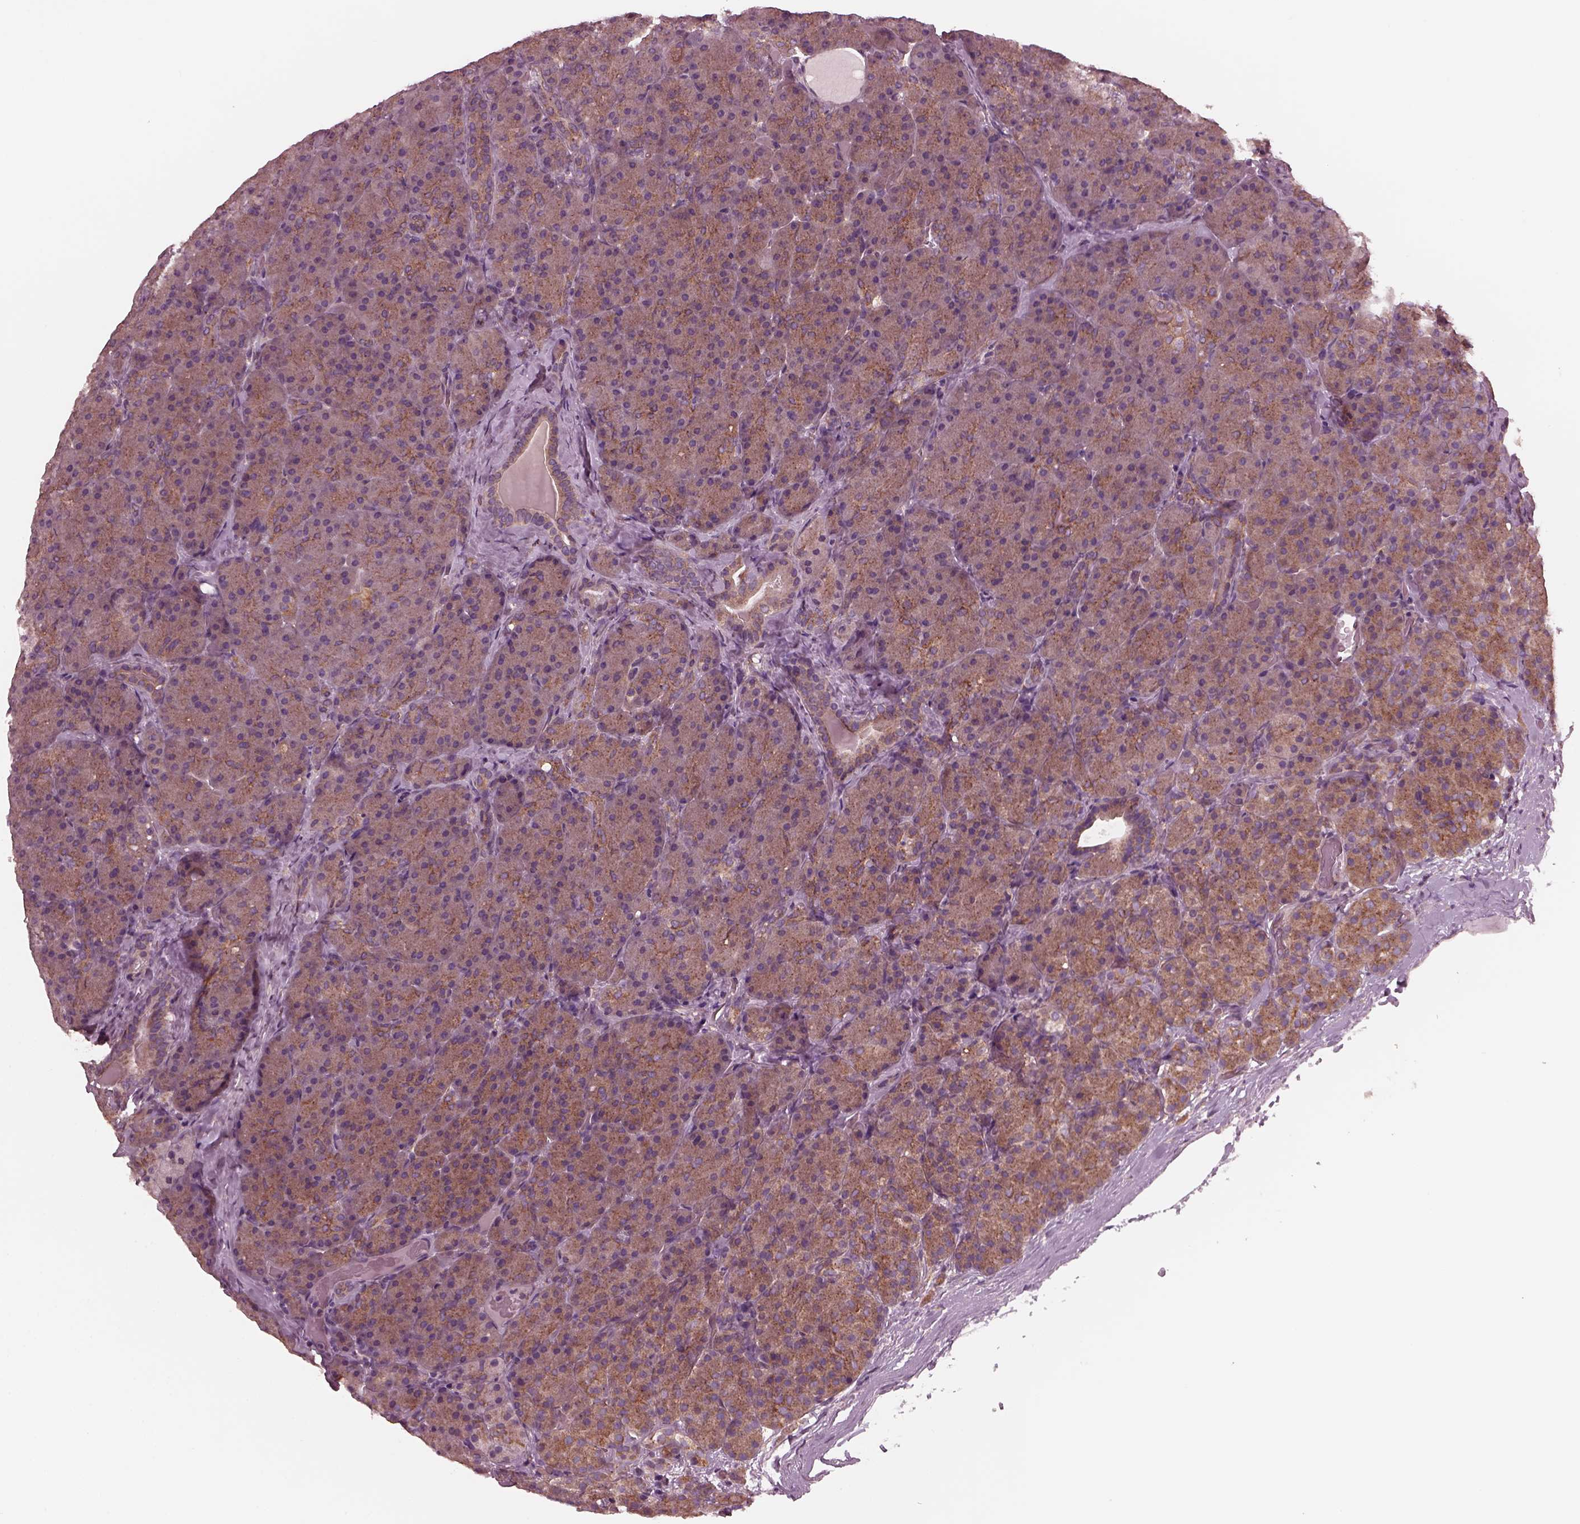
{"staining": {"intensity": "moderate", "quantity": ">75%", "location": "cytoplasmic/membranous"}, "tissue": "pancreas", "cell_type": "Exocrine glandular cells", "image_type": "normal", "snomed": [{"axis": "morphology", "description": "Normal tissue, NOS"}, {"axis": "topography", "description": "Pancreas"}], "caption": "DAB immunohistochemical staining of normal human pancreas demonstrates moderate cytoplasmic/membranous protein positivity in about >75% of exocrine glandular cells.", "gene": "TUBG1", "patient": {"sex": "male", "age": 57}}